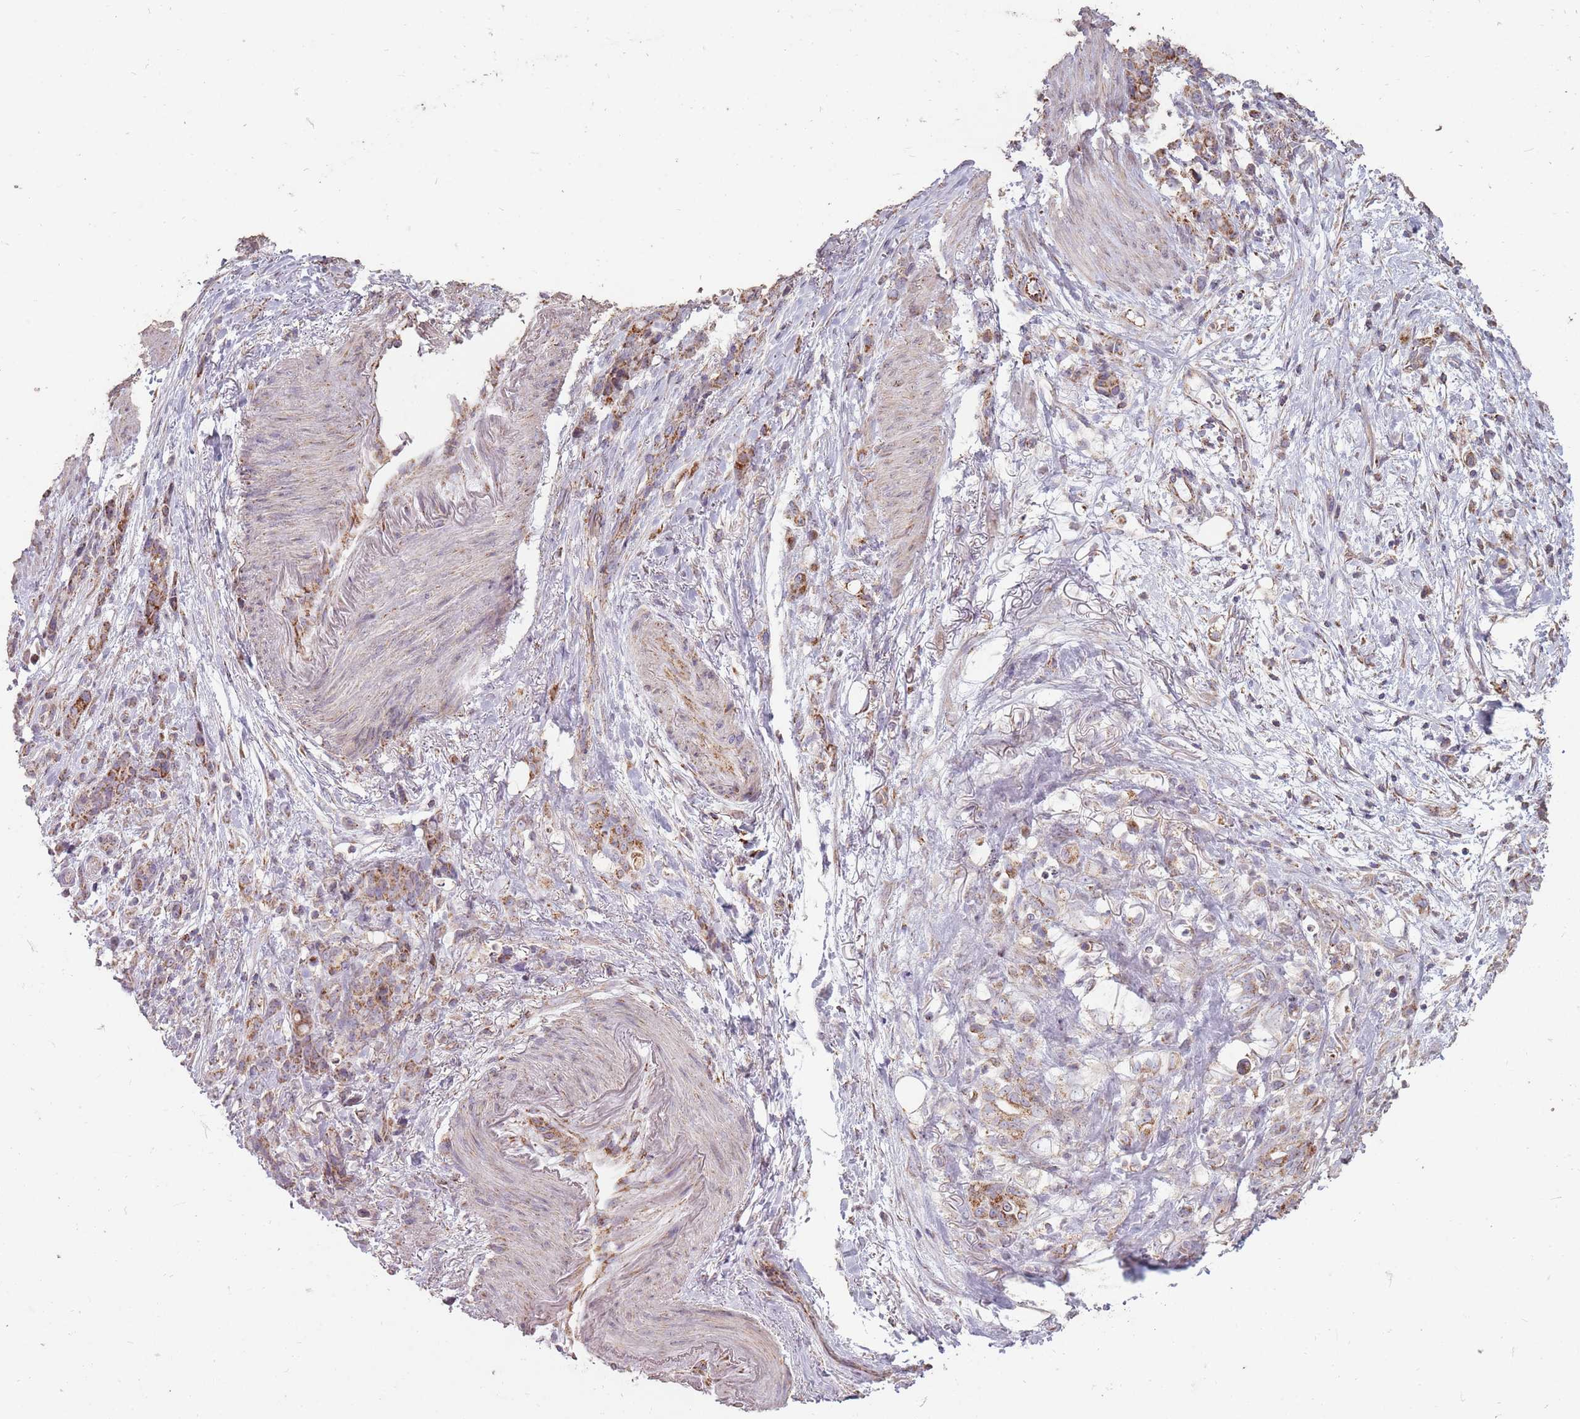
{"staining": {"intensity": "moderate", "quantity": "<25%", "location": "cytoplasmic/membranous"}, "tissue": "stomach cancer", "cell_type": "Tumor cells", "image_type": "cancer", "snomed": [{"axis": "morphology", "description": "Normal tissue, NOS"}, {"axis": "morphology", "description": "Adenocarcinoma, NOS"}, {"axis": "topography", "description": "Stomach"}], "caption": "Adenocarcinoma (stomach) tissue exhibits moderate cytoplasmic/membranous expression in about <25% of tumor cells, visualized by immunohistochemistry. (brown staining indicates protein expression, while blue staining denotes nuclei).", "gene": "CNOT8", "patient": {"sex": "female", "age": 79}}